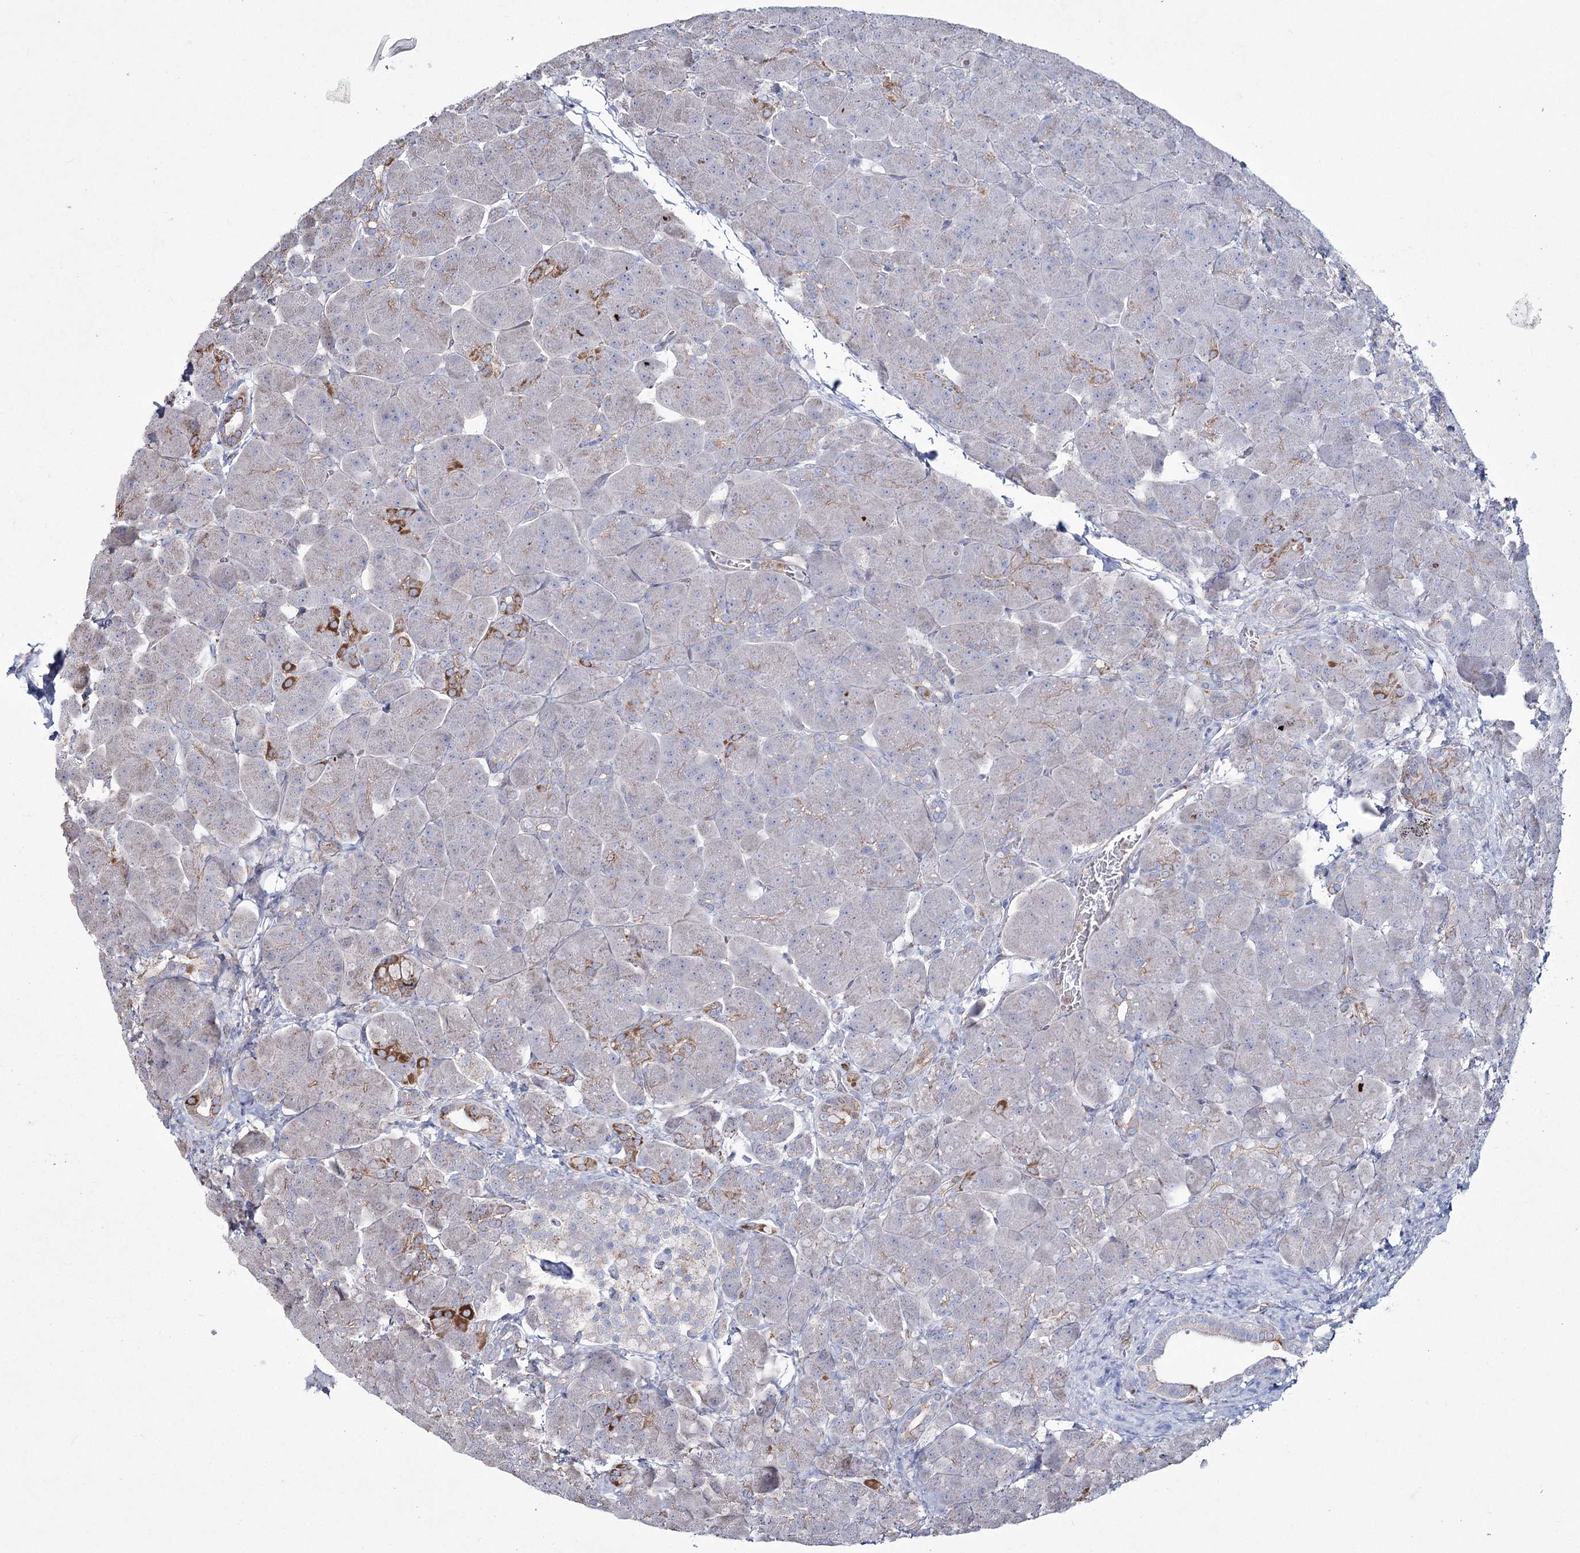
{"staining": {"intensity": "strong", "quantity": "<25%", "location": "cytoplasmic/membranous"}, "tissue": "pancreas", "cell_type": "Exocrine glandular cells", "image_type": "normal", "snomed": [{"axis": "morphology", "description": "Normal tissue, NOS"}, {"axis": "topography", "description": "Pancreas"}], "caption": "Immunohistochemical staining of unremarkable human pancreas reveals strong cytoplasmic/membranous protein positivity in about <25% of exocrine glandular cells. (DAB (3,3'-diaminobenzidine) = brown stain, brightfield microscopy at high magnification).", "gene": "ME3", "patient": {"sex": "male", "age": 66}}